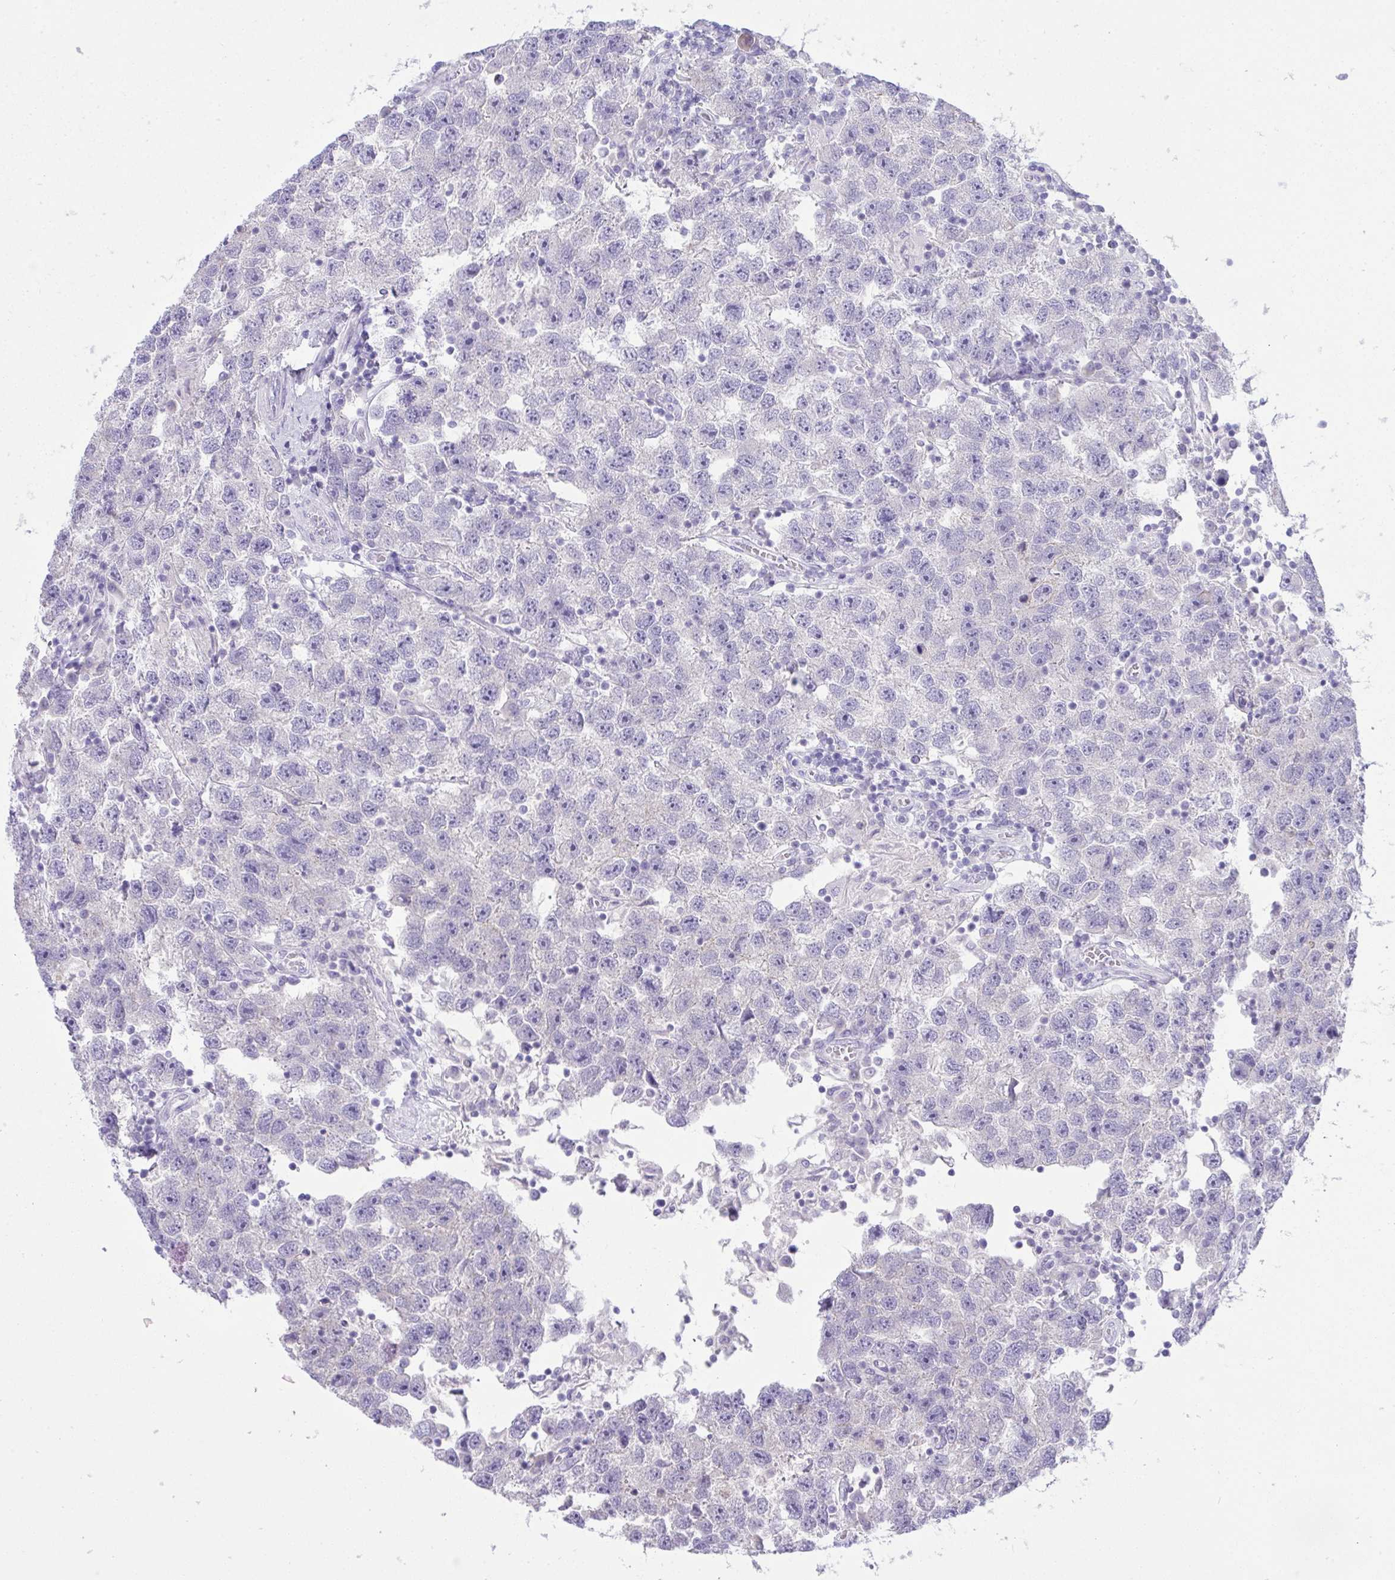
{"staining": {"intensity": "negative", "quantity": "none", "location": "none"}, "tissue": "testis cancer", "cell_type": "Tumor cells", "image_type": "cancer", "snomed": [{"axis": "morphology", "description": "Seminoma, NOS"}, {"axis": "topography", "description": "Testis"}], "caption": "A photomicrograph of human testis seminoma is negative for staining in tumor cells.", "gene": "GLB1L2", "patient": {"sex": "male", "age": 26}}